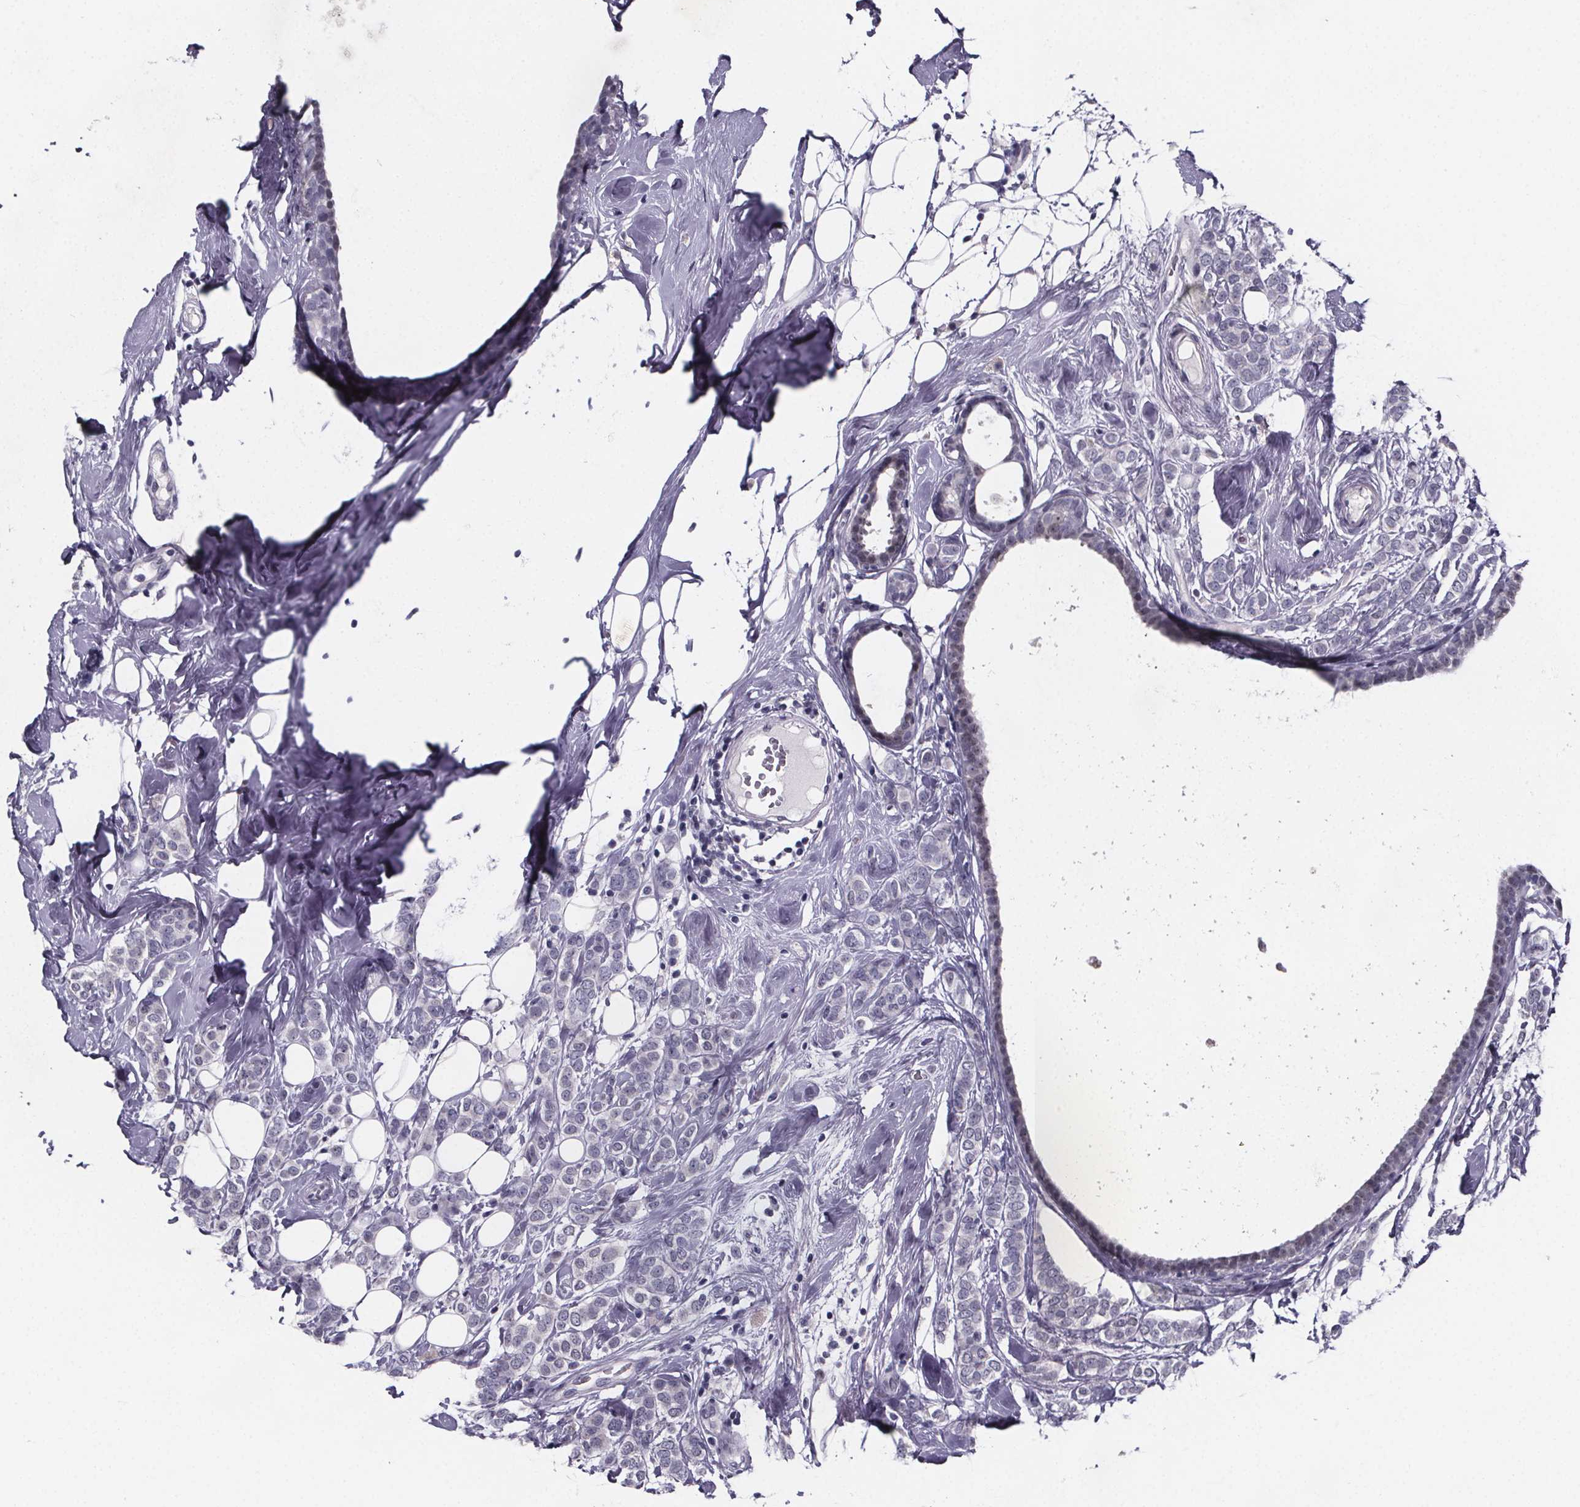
{"staining": {"intensity": "negative", "quantity": "none", "location": "none"}, "tissue": "breast cancer", "cell_type": "Tumor cells", "image_type": "cancer", "snomed": [{"axis": "morphology", "description": "Lobular carcinoma"}, {"axis": "topography", "description": "Breast"}], "caption": "The histopathology image exhibits no significant expression in tumor cells of breast cancer.", "gene": "PAH", "patient": {"sex": "female", "age": 49}}